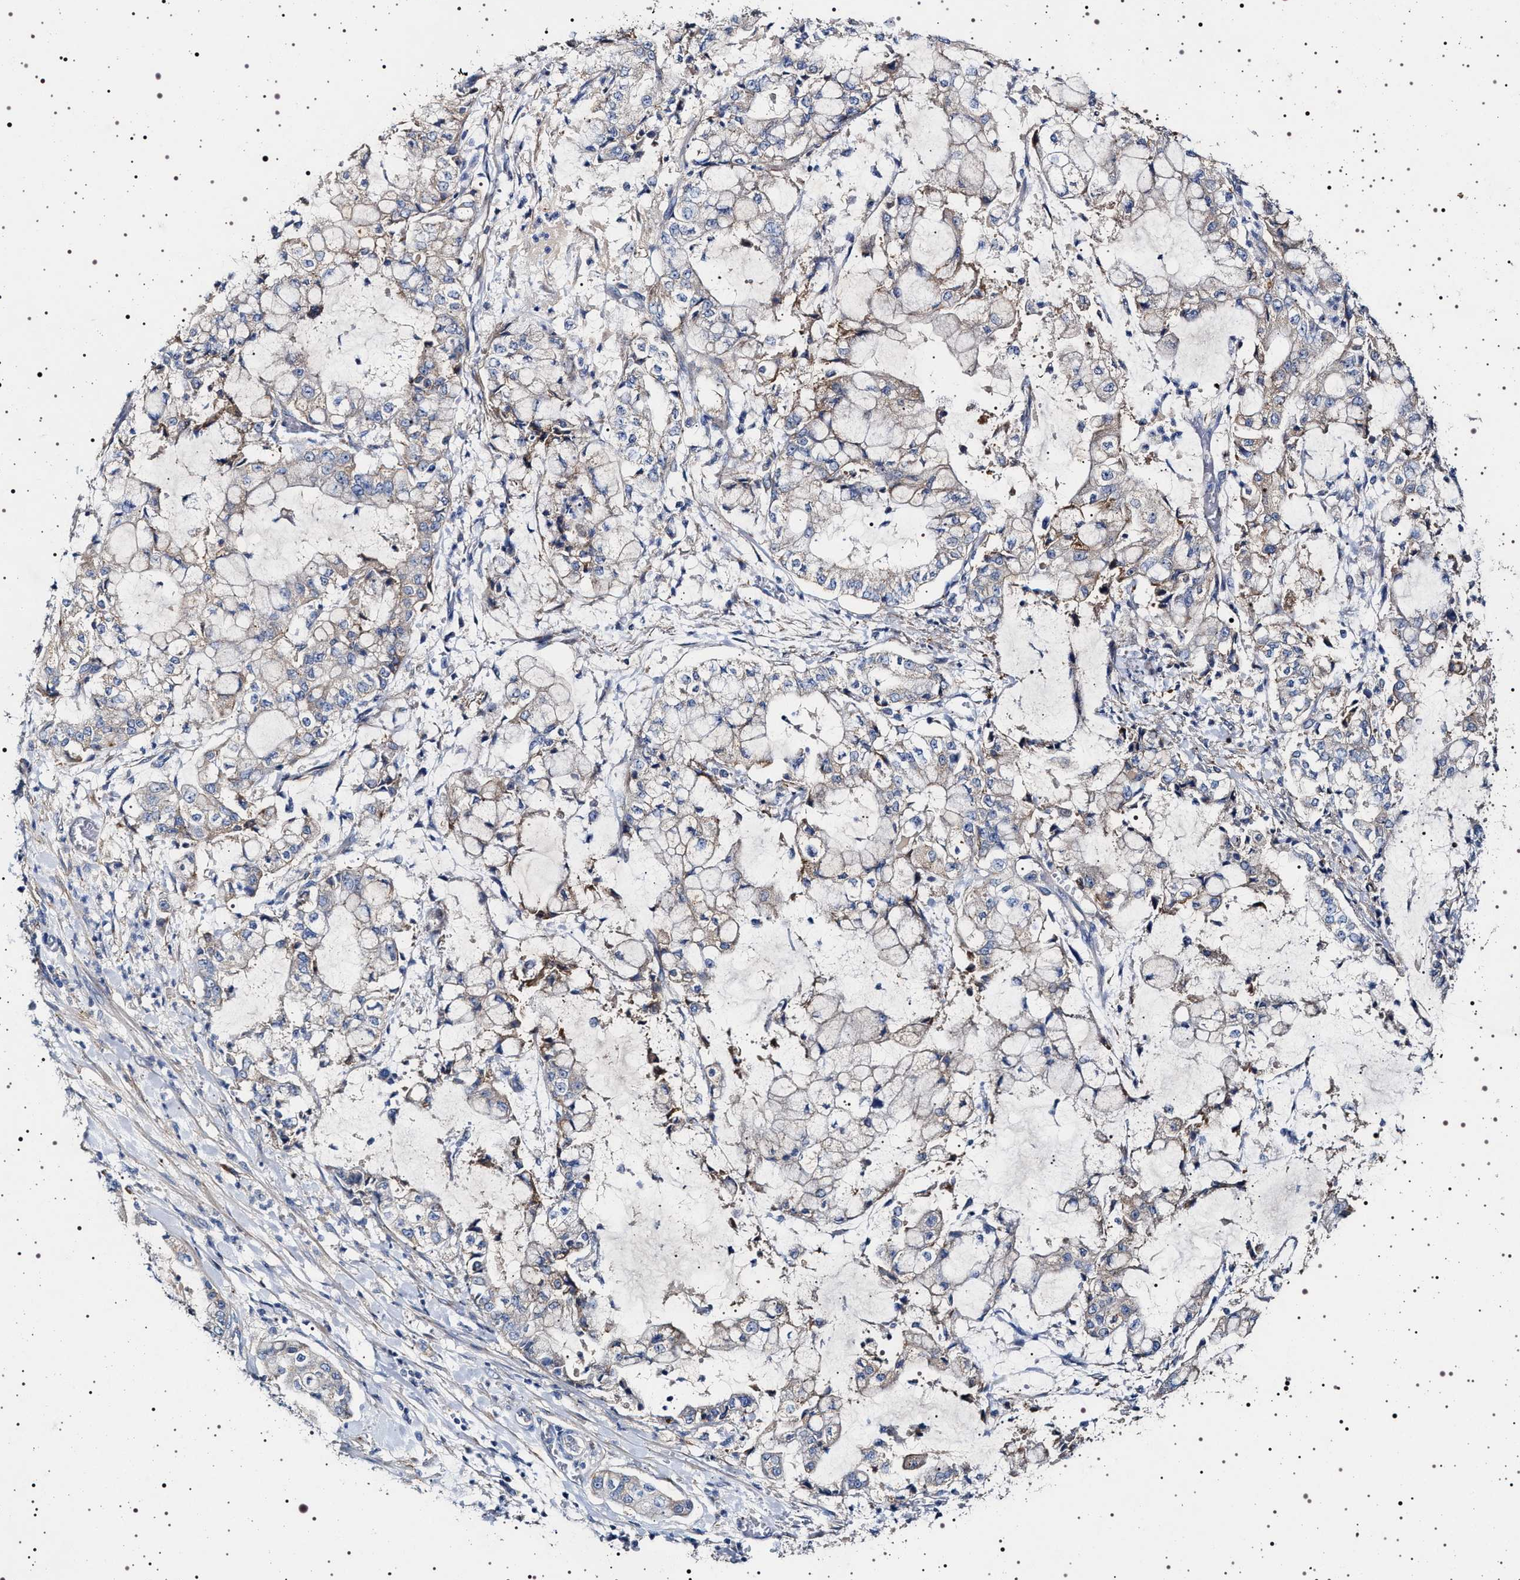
{"staining": {"intensity": "weak", "quantity": "<25%", "location": "cytoplasmic/membranous"}, "tissue": "stomach cancer", "cell_type": "Tumor cells", "image_type": "cancer", "snomed": [{"axis": "morphology", "description": "Adenocarcinoma, NOS"}, {"axis": "topography", "description": "Stomach"}], "caption": "This is a photomicrograph of IHC staining of adenocarcinoma (stomach), which shows no expression in tumor cells.", "gene": "NAALADL2", "patient": {"sex": "male", "age": 76}}